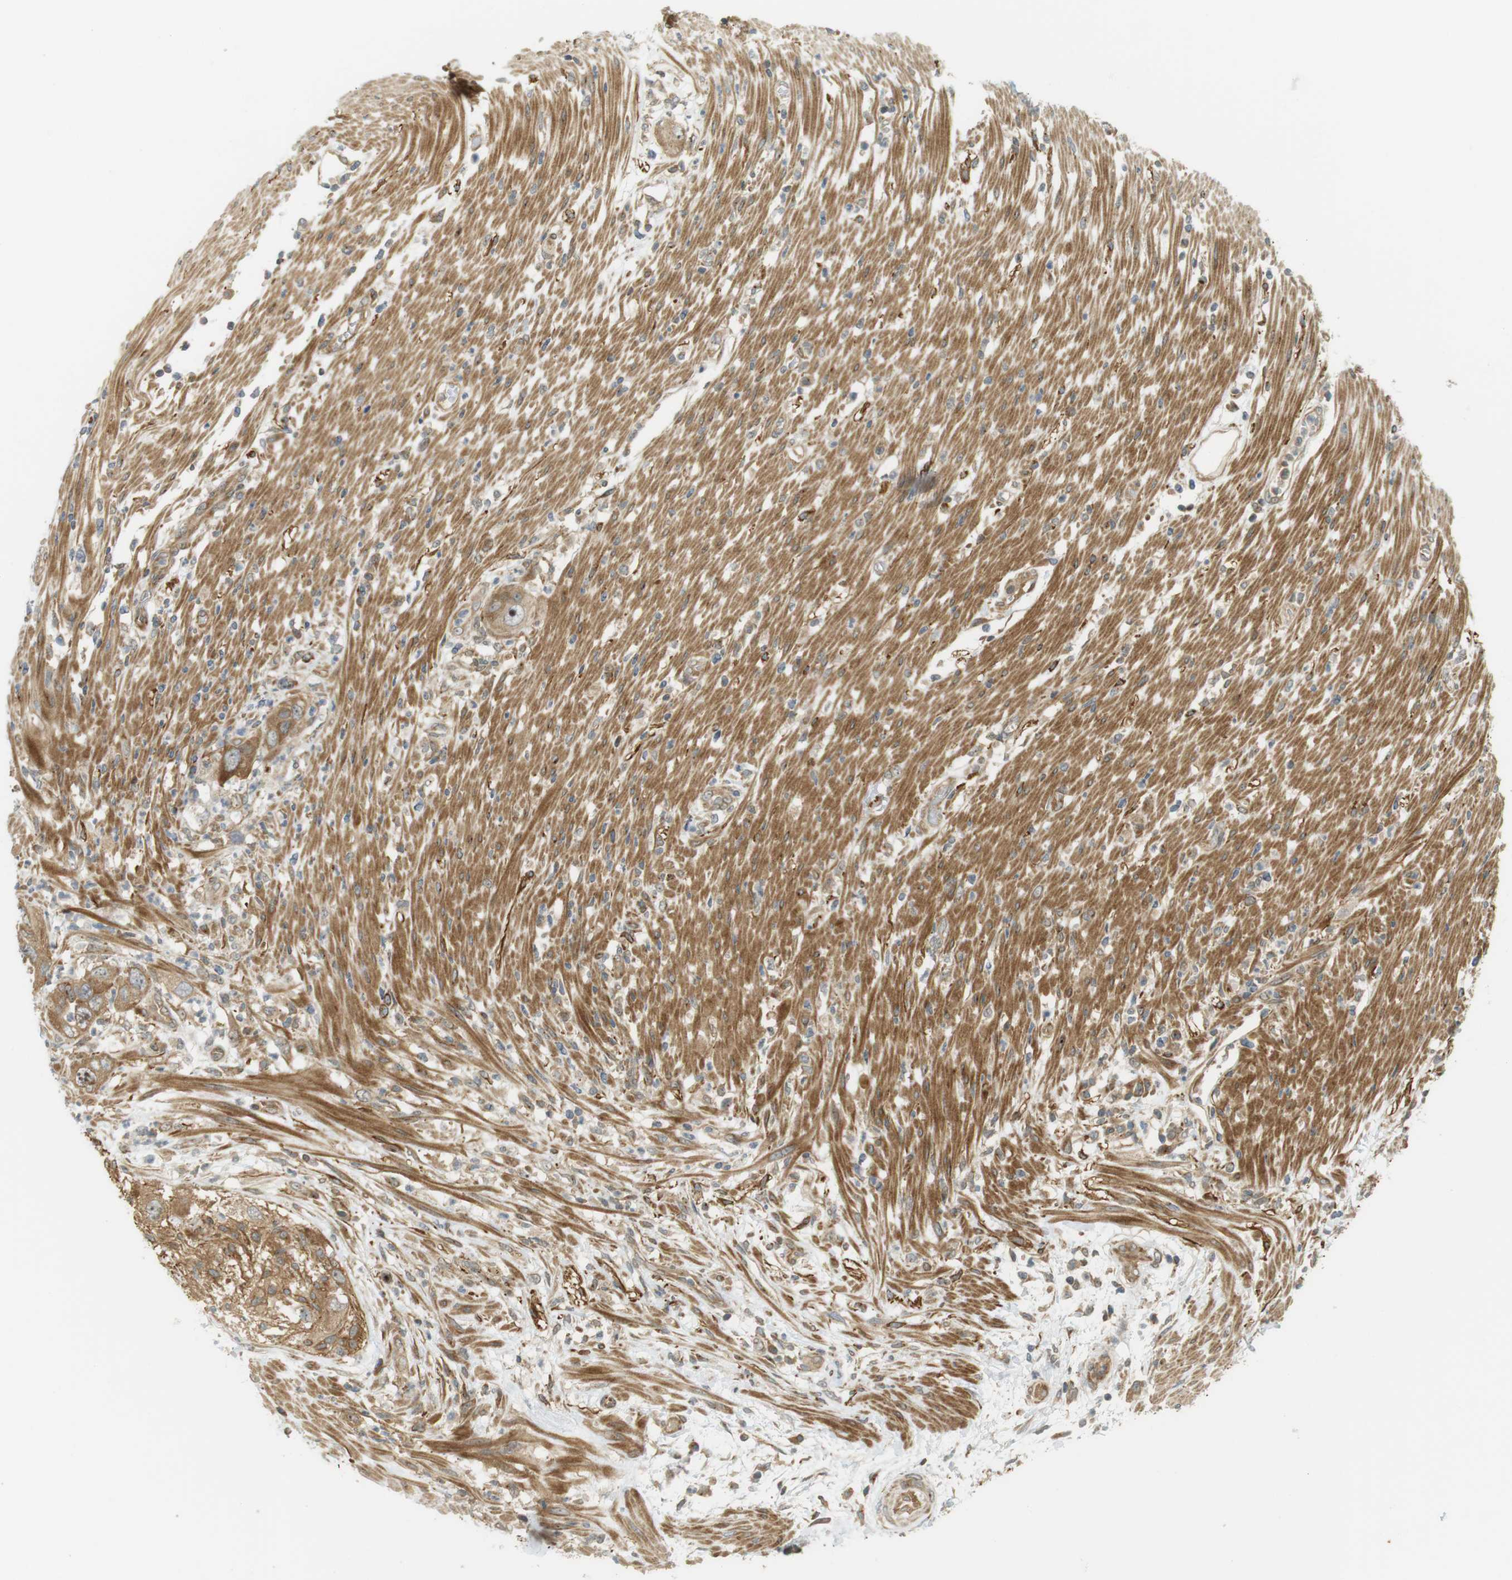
{"staining": {"intensity": "moderate", "quantity": ">75%", "location": "cytoplasmic/membranous,nuclear"}, "tissue": "pancreatic cancer", "cell_type": "Tumor cells", "image_type": "cancer", "snomed": [{"axis": "morphology", "description": "Adenocarcinoma, NOS"}, {"axis": "topography", "description": "Pancreas"}], "caption": "Moderate cytoplasmic/membranous and nuclear positivity for a protein is seen in approximately >75% of tumor cells of pancreatic cancer (adenocarcinoma) using immunohistochemistry (IHC).", "gene": "PA2G4", "patient": {"sex": "female", "age": 71}}